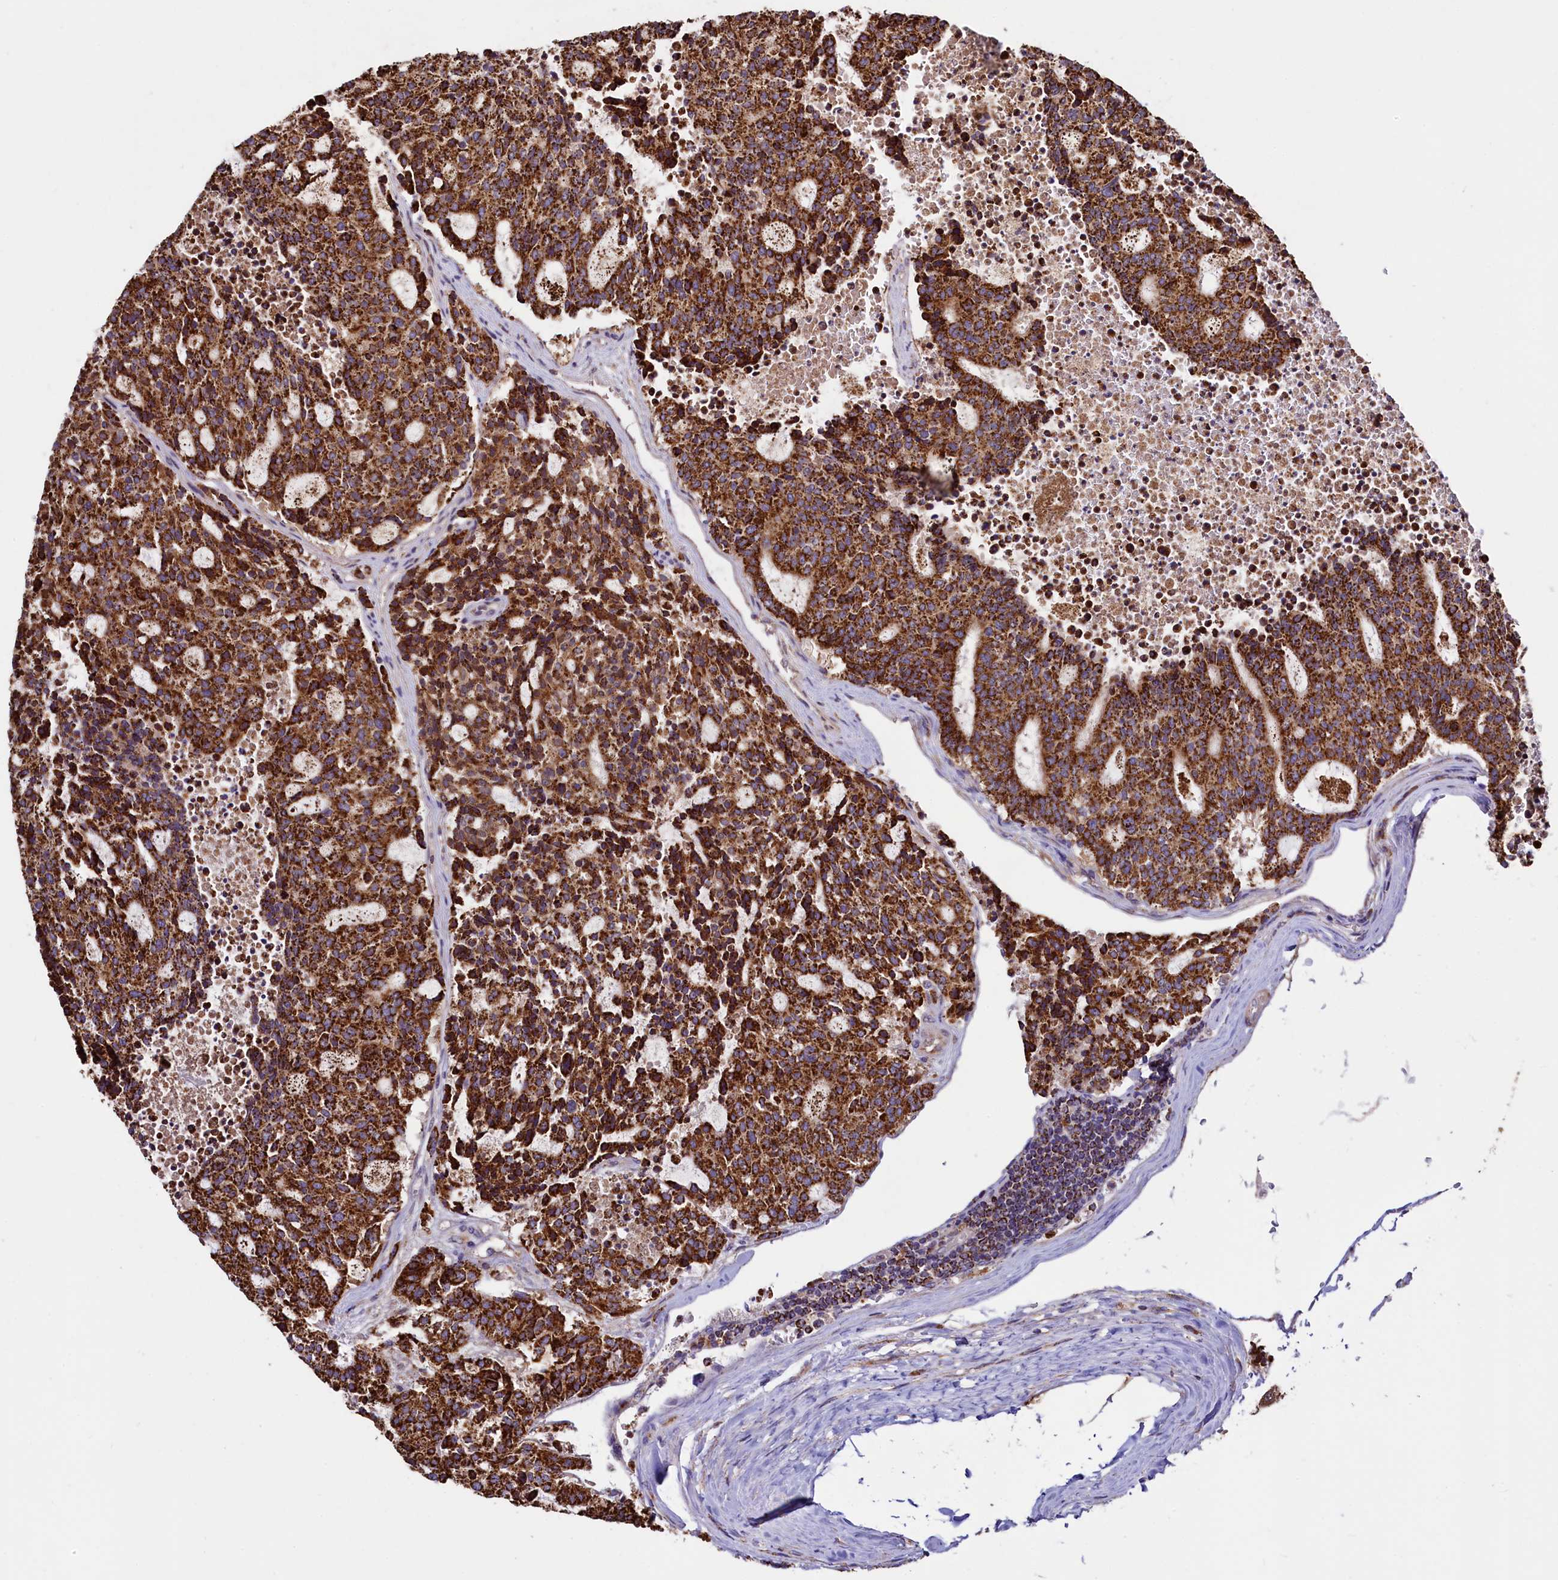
{"staining": {"intensity": "strong", "quantity": ">75%", "location": "cytoplasmic/membranous"}, "tissue": "carcinoid", "cell_type": "Tumor cells", "image_type": "cancer", "snomed": [{"axis": "morphology", "description": "Carcinoid, malignant, NOS"}, {"axis": "topography", "description": "Pancreas"}], "caption": "The immunohistochemical stain highlights strong cytoplasmic/membranous staining in tumor cells of carcinoid tissue.", "gene": "STARD5", "patient": {"sex": "female", "age": 54}}